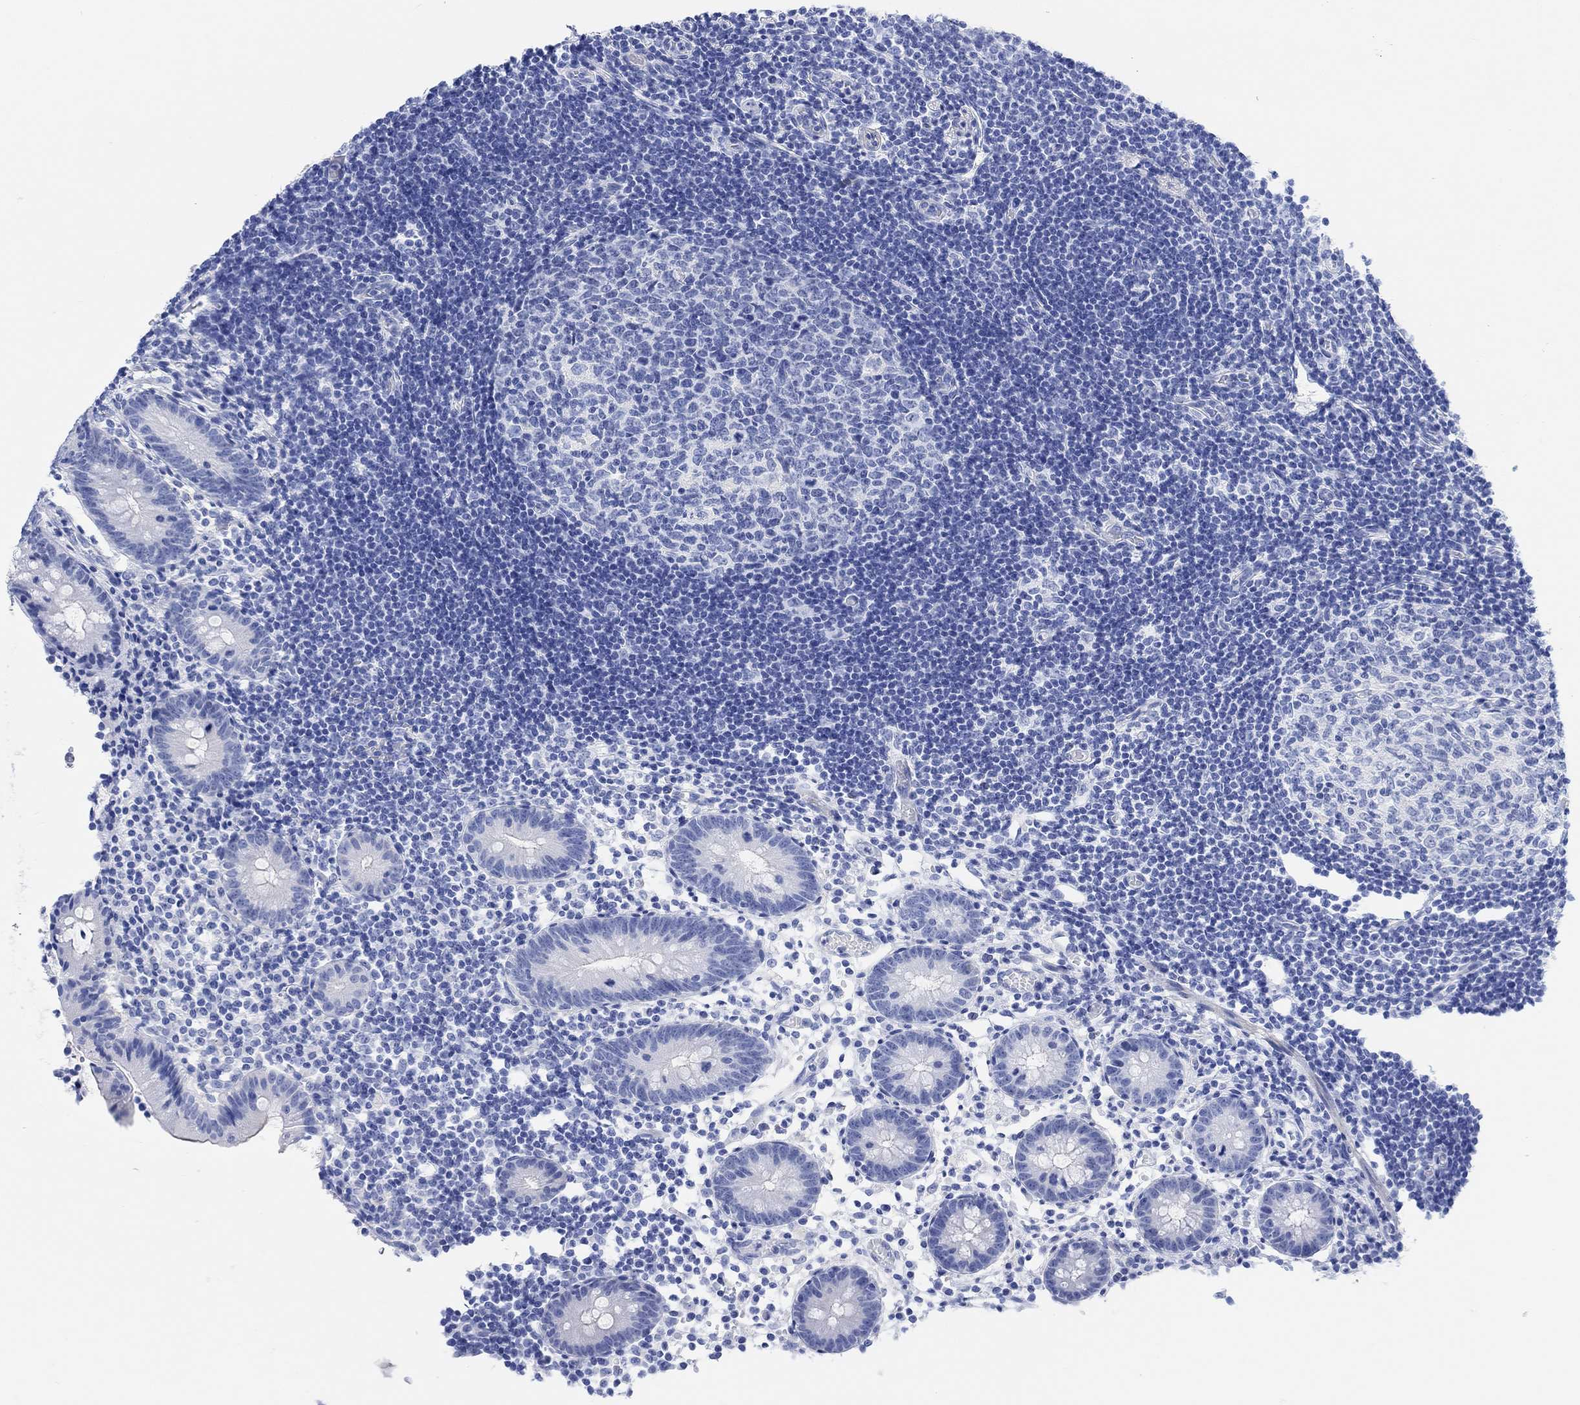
{"staining": {"intensity": "negative", "quantity": "none", "location": "none"}, "tissue": "appendix", "cell_type": "Glandular cells", "image_type": "normal", "snomed": [{"axis": "morphology", "description": "Normal tissue, NOS"}, {"axis": "topography", "description": "Appendix"}], "caption": "Glandular cells show no significant expression in benign appendix.", "gene": "ANKRD33", "patient": {"sex": "female", "age": 40}}